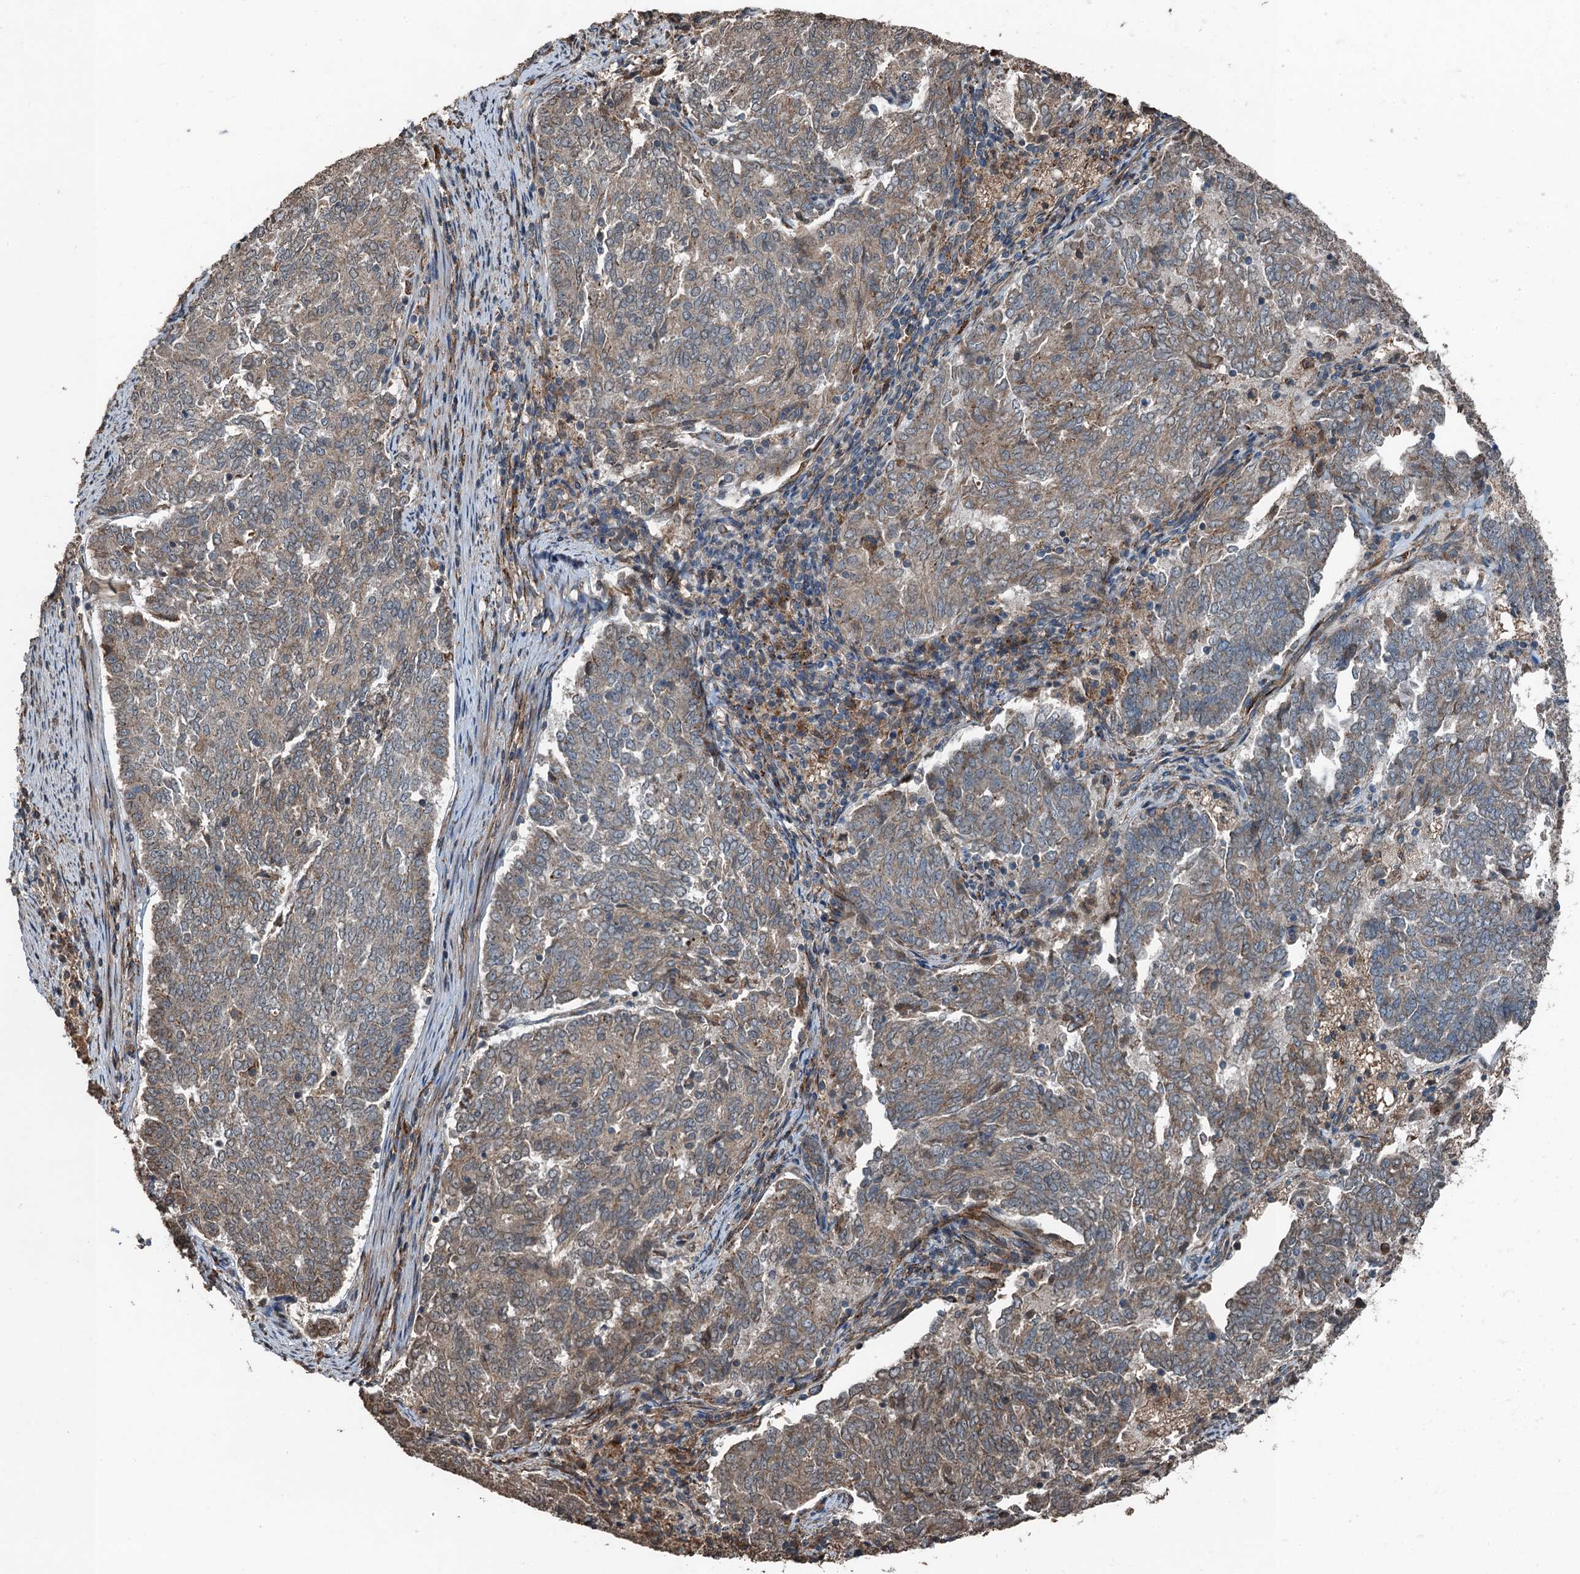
{"staining": {"intensity": "weak", "quantity": "25%-75%", "location": "cytoplasmic/membranous"}, "tissue": "endometrial cancer", "cell_type": "Tumor cells", "image_type": "cancer", "snomed": [{"axis": "morphology", "description": "Adenocarcinoma, NOS"}, {"axis": "topography", "description": "Endometrium"}], "caption": "There is low levels of weak cytoplasmic/membranous staining in tumor cells of endometrial adenocarcinoma, as demonstrated by immunohistochemical staining (brown color).", "gene": "TCTN1", "patient": {"sex": "female", "age": 80}}